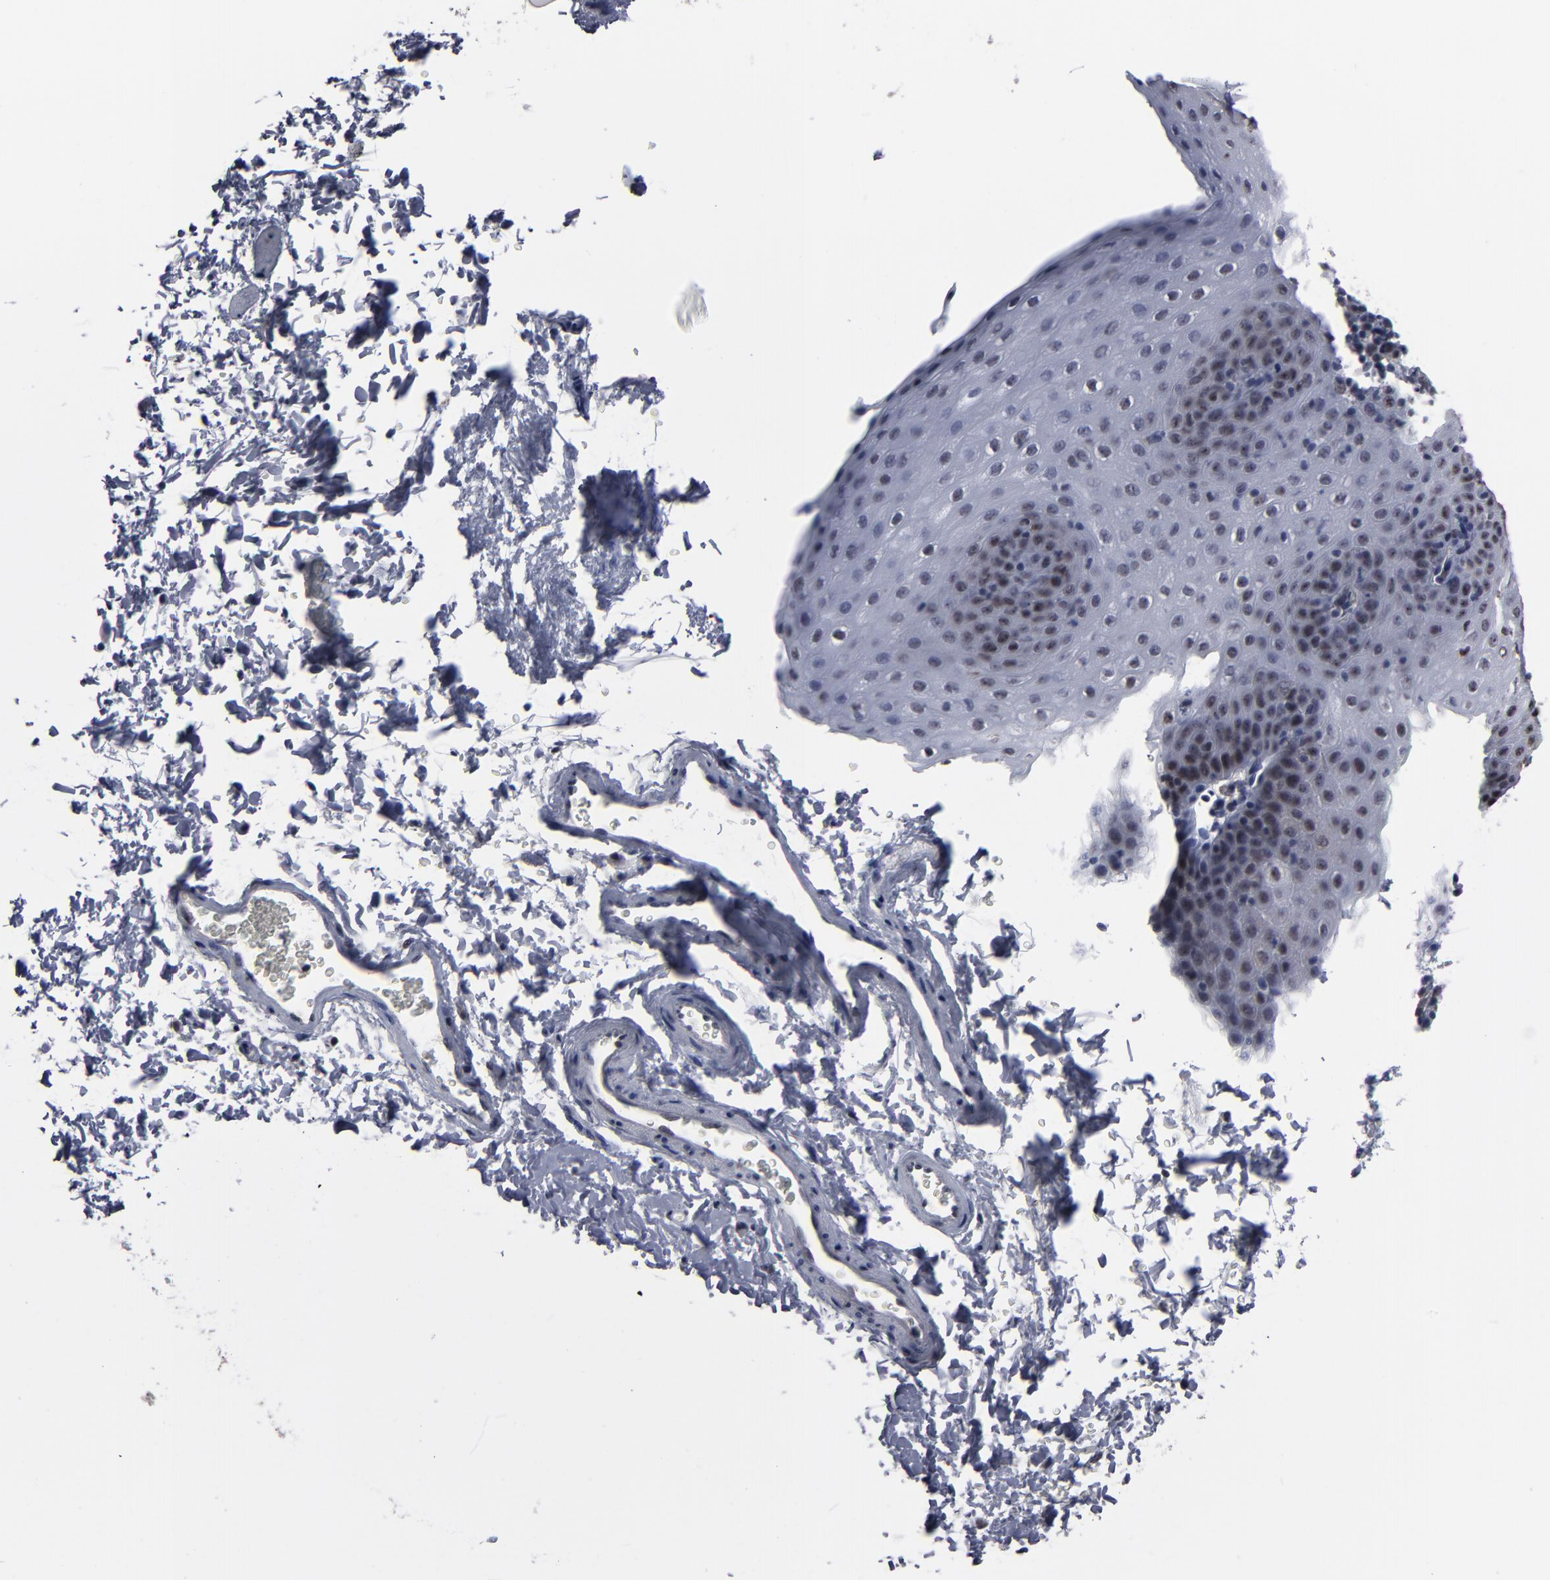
{"staining": {"intensity": "moderate", "quantity": "<25%", "location": "nuclear"}, "tissue": "esophagus", "cell_type": "Squamous epithelial cells", "image_type": "normal", "snomed": [{"axis": "morphology", "description": "Normal tissue, NOS"}, {"axis": "topography", "description": "Esophagus"}], "caption": "Esophagus stained with a protein marker displays moderate staining in squamous epithelial cells.", "gene": "SSRP1", "patient": {"sex": "female", "age": 61}}